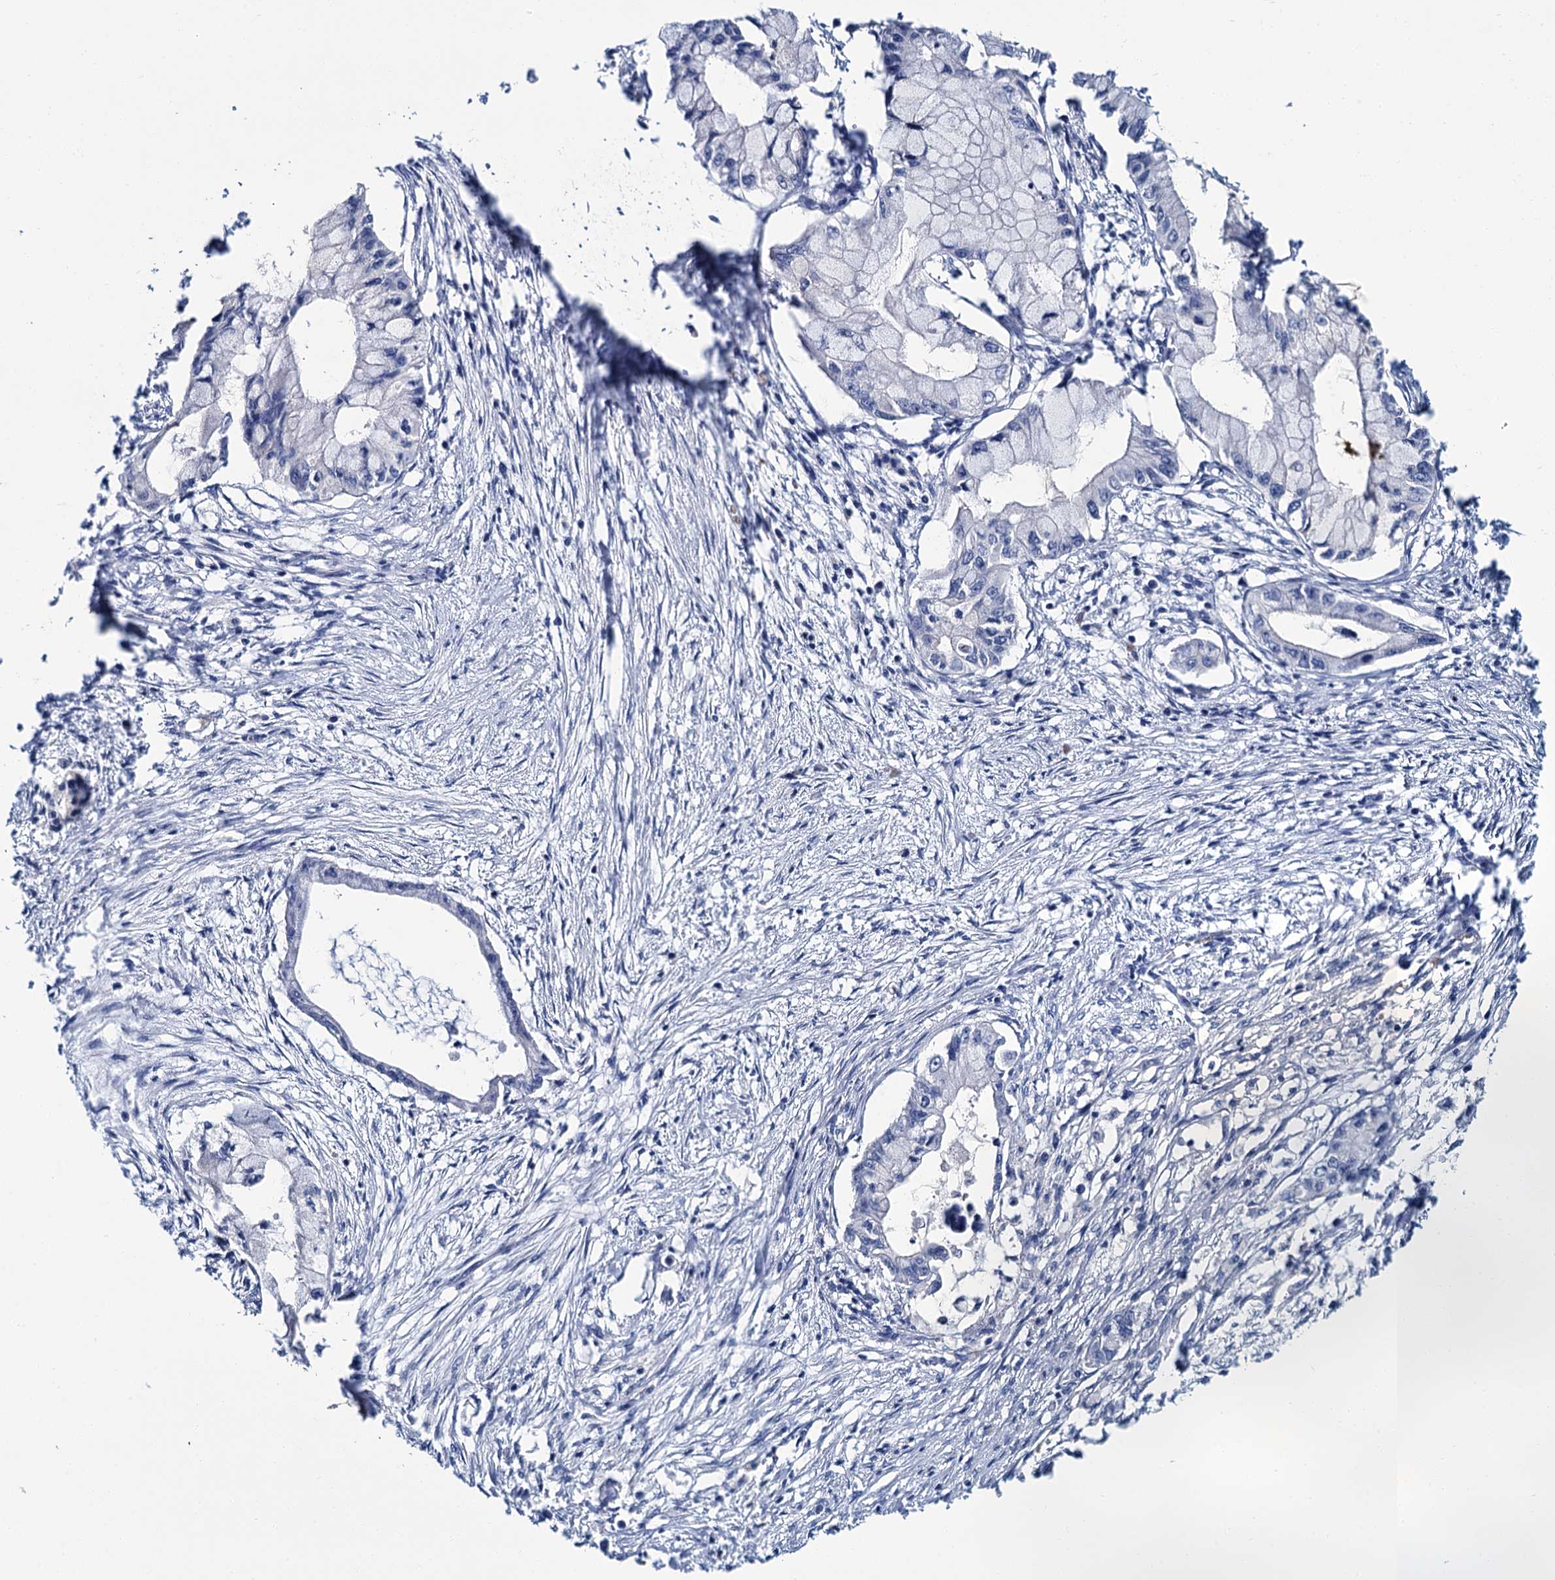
{"staining": {"intensity": "negative", "quantity": "none", "location": "none"}, "tissue": "pancreatic cancer", "cell_type": "Tumor cells", "image_type": "cancer", "snomed": [{"axis": "morphology", "description": "Adenocarcinoma, NOS"}, {"axis": "topography", "description": "Pancreas"}], "caption": "A high-resolution photomicrograph shows immunohistochemistry (IHC) staining of adenocarcinoma (pancreatic), which reveals no significant positivity in tumor cells.", "gene": "ATG2A", "patient": {"sex": "male", "age": 48}}